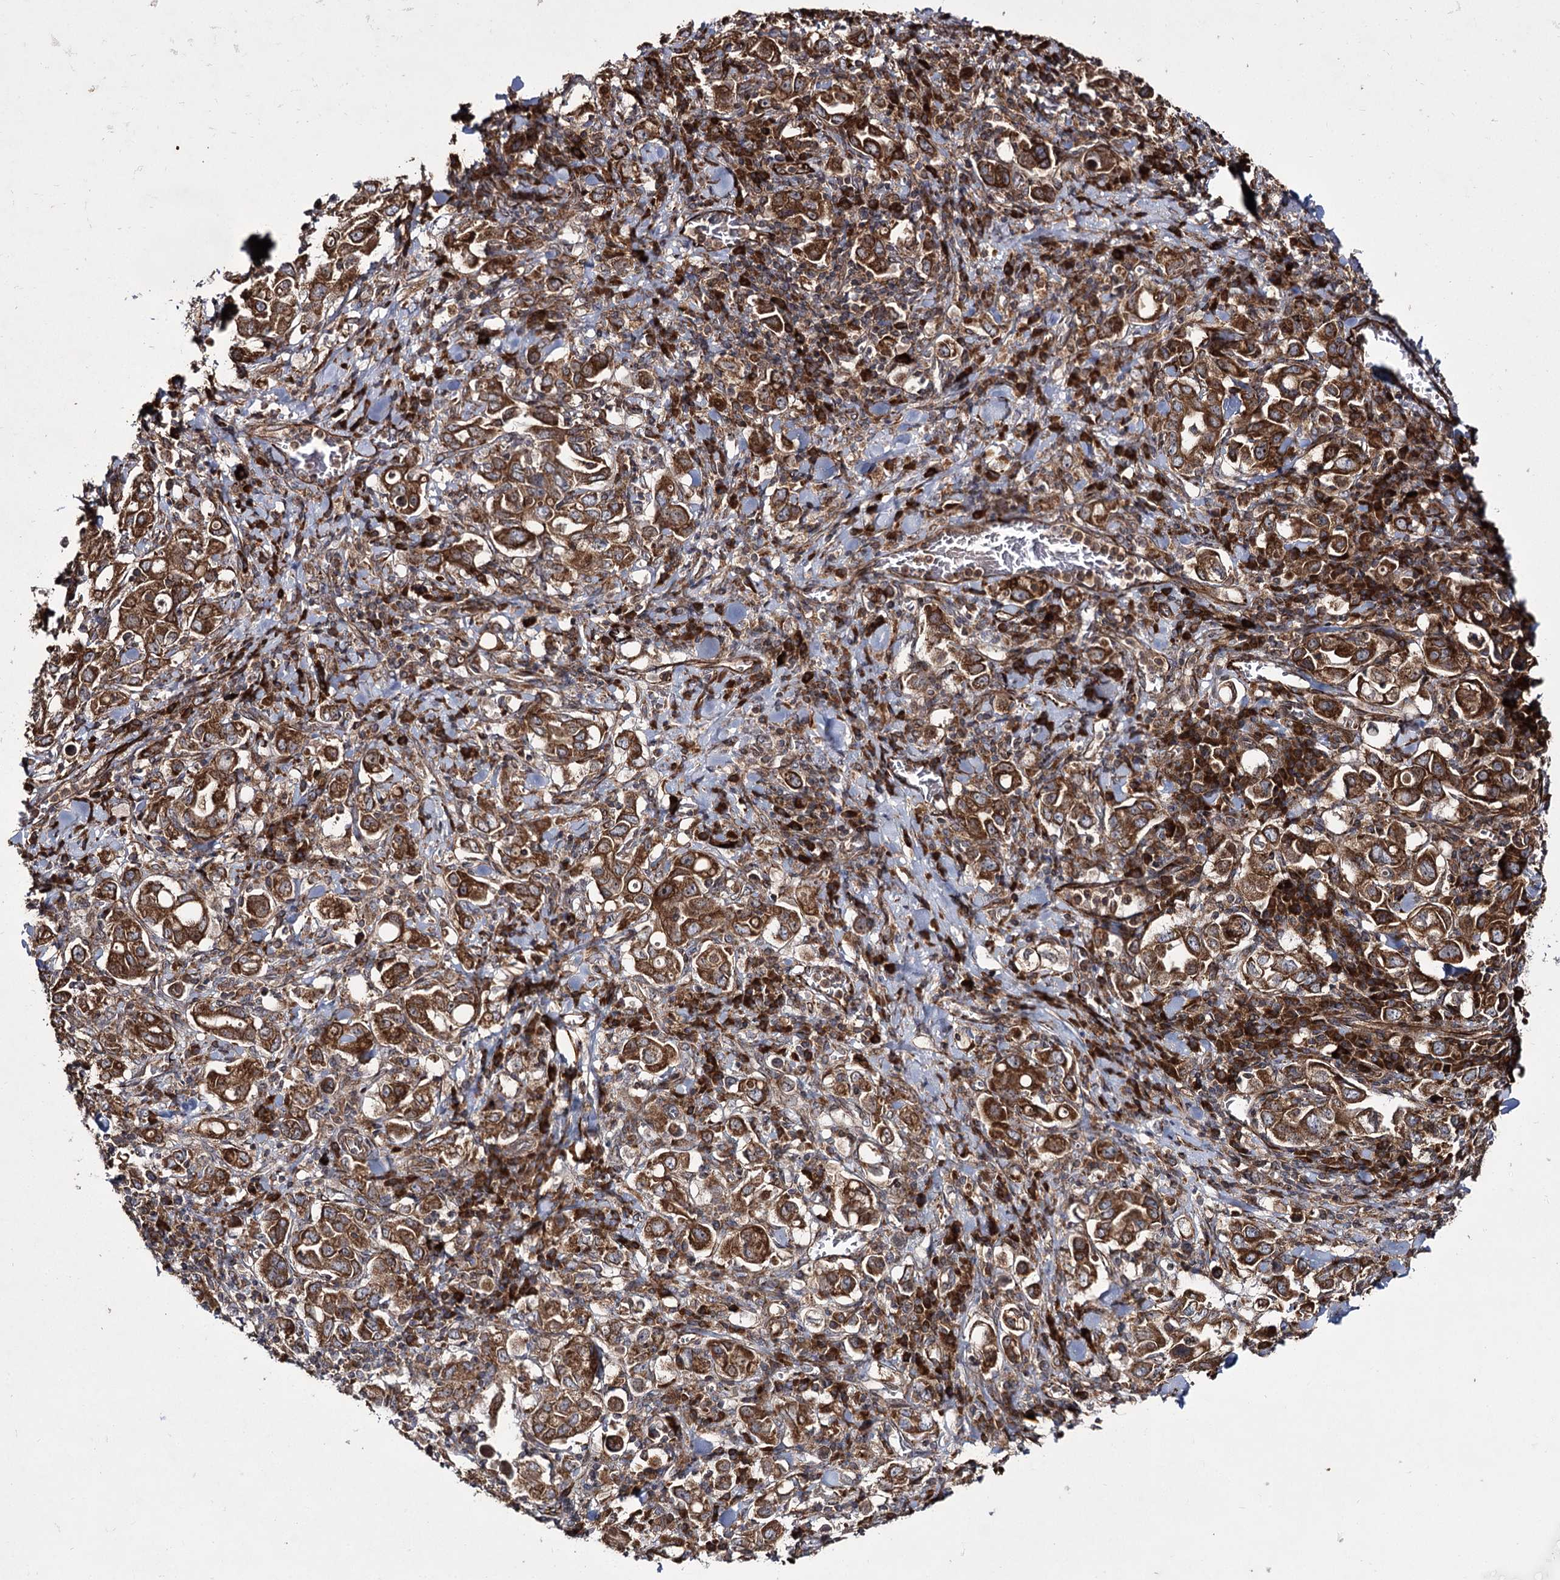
{"staining": {"intensity": "strong", "quantity": ">75%", "location": "cytoplasmic/membranous"}, "tissue": "stomach cancer", "cell_type": "Tumor cells", "image_type": "cancer", "snomed": [{"axis": "morphology", "description": "Adenocarcinoma, NOS"}, {"axis": "topography", "description": "Stomach, upper"}], "caption": "IHC photomicrograph of stomach adenocarcinoma stained for a protein (brown), which shows high levels of strong cytoplasmic/membranous staining in about >75% of tumor cells.", "gene": "HECTD2", "patient": {"sex": "male", "age": 62}}